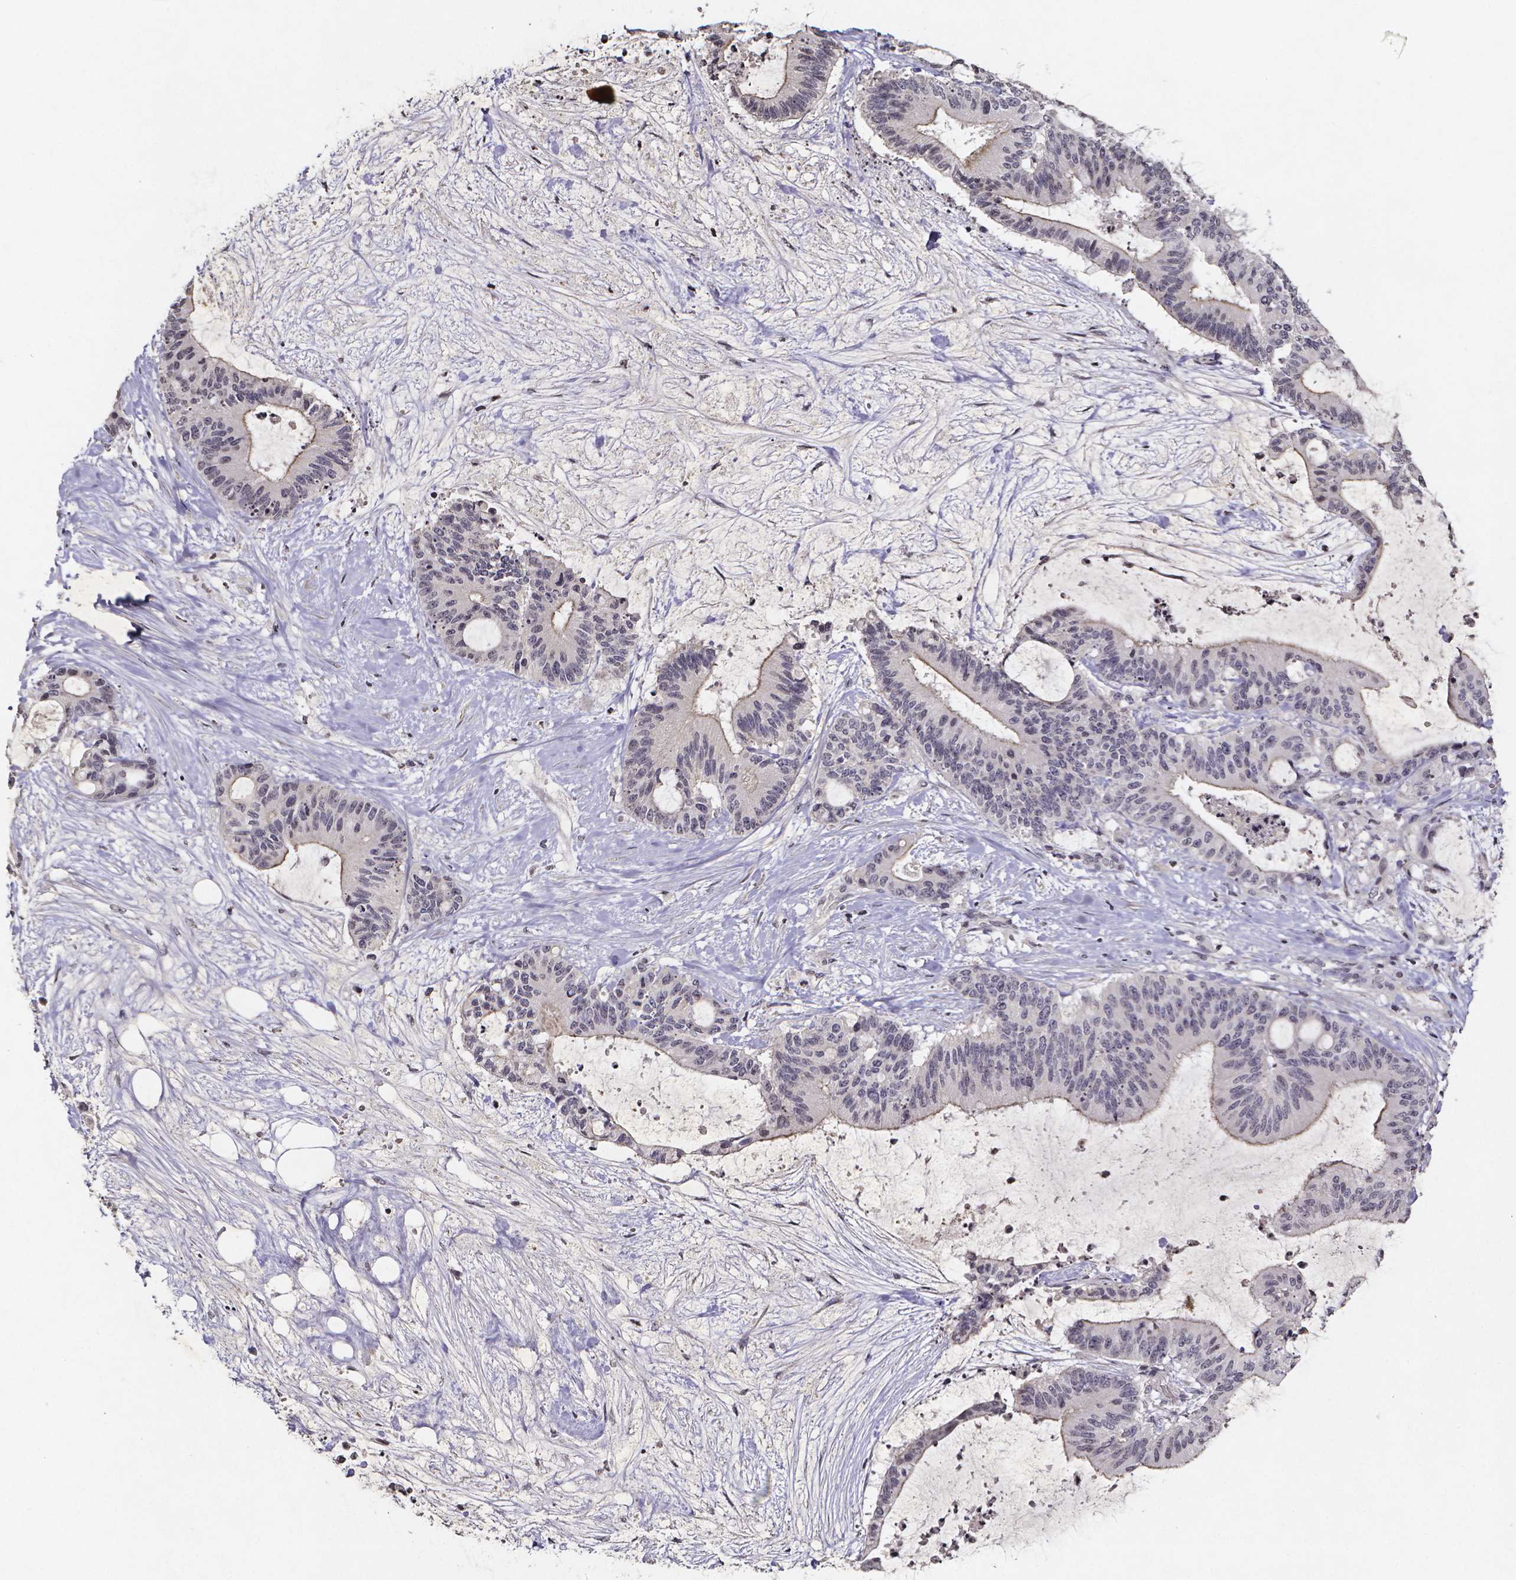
{"staining": {"intensity": "weak", "quantity": "<25%", "location": "cytoplasmic/membranous"}, "tissue": "liver cancer", "cell_type": "Tumor cells", "image_type": "cancer", "snomed": [{"axis": "morphology", "description": "Cholangiocarcinoma"}, {"axis": "topography", "description": "Liver"}], "caption": "This is an IHC histopathology image of liver cholangiocarcinoma. There is no staining in tumor cells.", "gene": "TP73", "patient": {"sex": "female", "age": 73}}